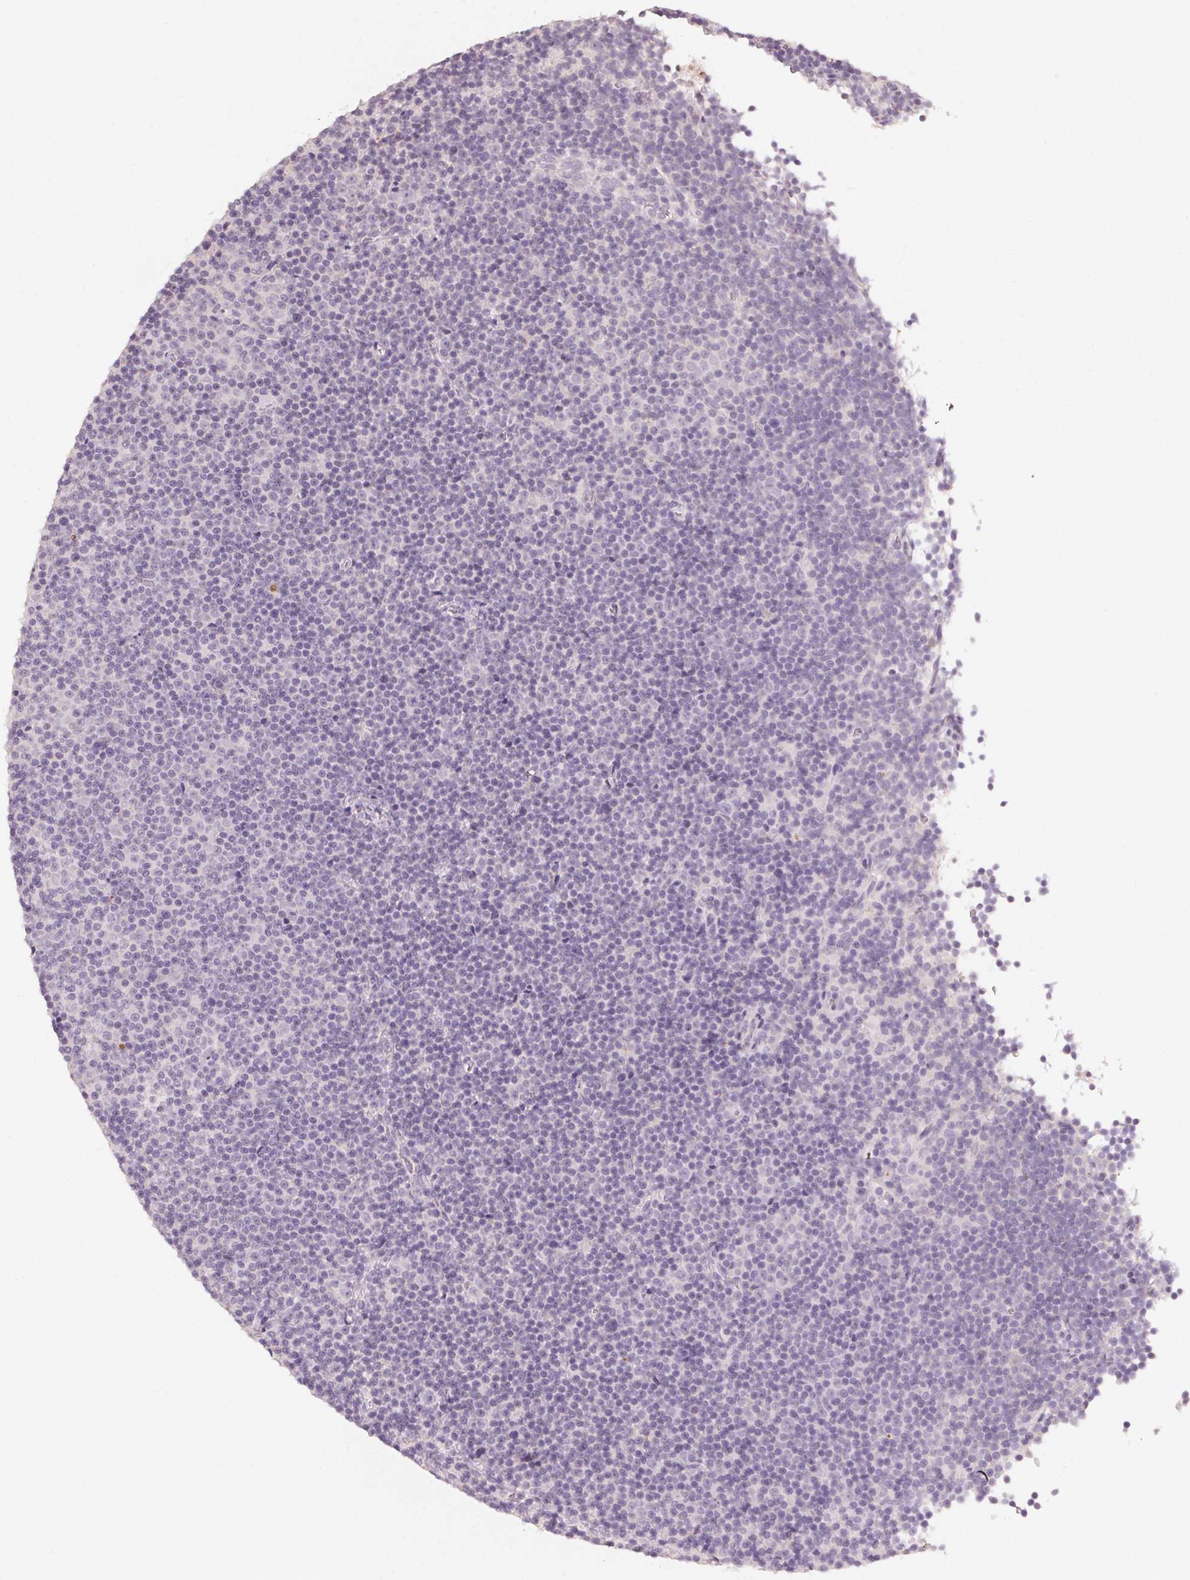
{"staining": {"intensity": "negative", "quantity": "none", "location": "none"}, "tissue": "lymphoma", "cell_type": "Tumor cells", "image_type": "cancer", "snomed": [{"axis": "morphology", "description": "Malignant lymphoma, non-Hodgkin's type, Low grade"}, {"axis": "topography", "description": "Lymph node"}], "caption": "A high-resolution photomicrograph shows immunohistochemistry (IHC) staining of low-grade malignant lymphoma, non-Hodgkin's type, which exhibits no significant expression in tumor cells. (Stains: DAB (3,3'-diaminobenzidine) immunohistochemistry with hematoxylin counter stain, Microscopy: brightfield microscopy at high magnification).", "gene": "CXCL5", "patient": {"sex": "female", "age": 67}}